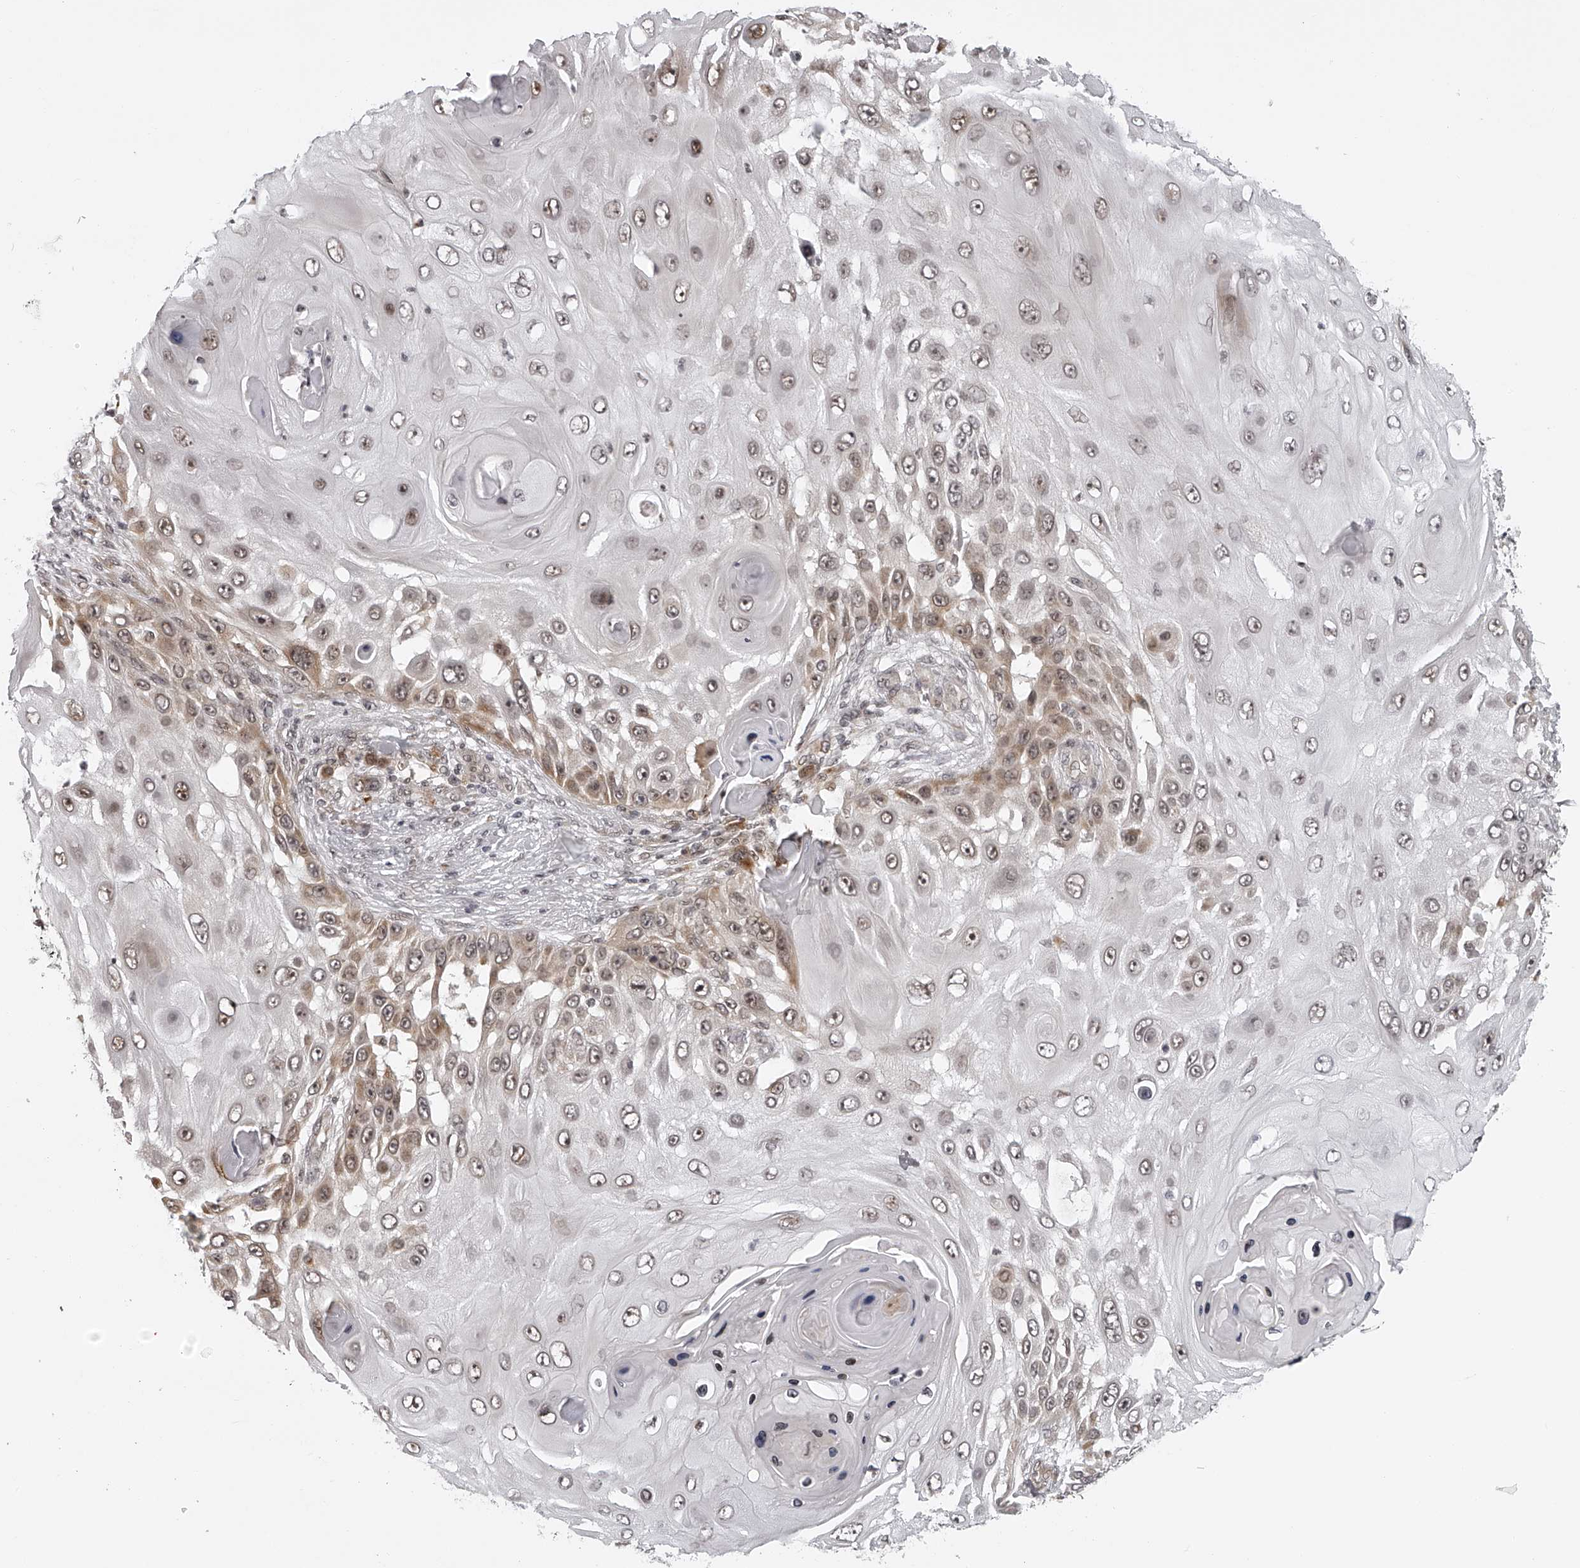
{"staining": {"intensity": "weak", "quantity": "<25%", "location": "cytoplasmic/membranous,nuclear"}, "tissue": "skin cancer", "cell_type": "Tumor cells", "image_type": "cancer", "snomed": [{"axis": "morphology", "description": "Squamous cell carcinoma, NOS"}, {"axis": "topography", "description": "Skin"}], "caption": "High power microscopy photomicrograph of an IHC histopathology image of skin squamous cell carcinoma, revealing no significant expression in tumor cells. The staining is performed using DAB (3,3'-diaminobenzidine) brown chromogen with nuclei counter-stained in using hematoxylin.", "gene": "ODF2L", "patient": {"sex": "female", "age": 44}}